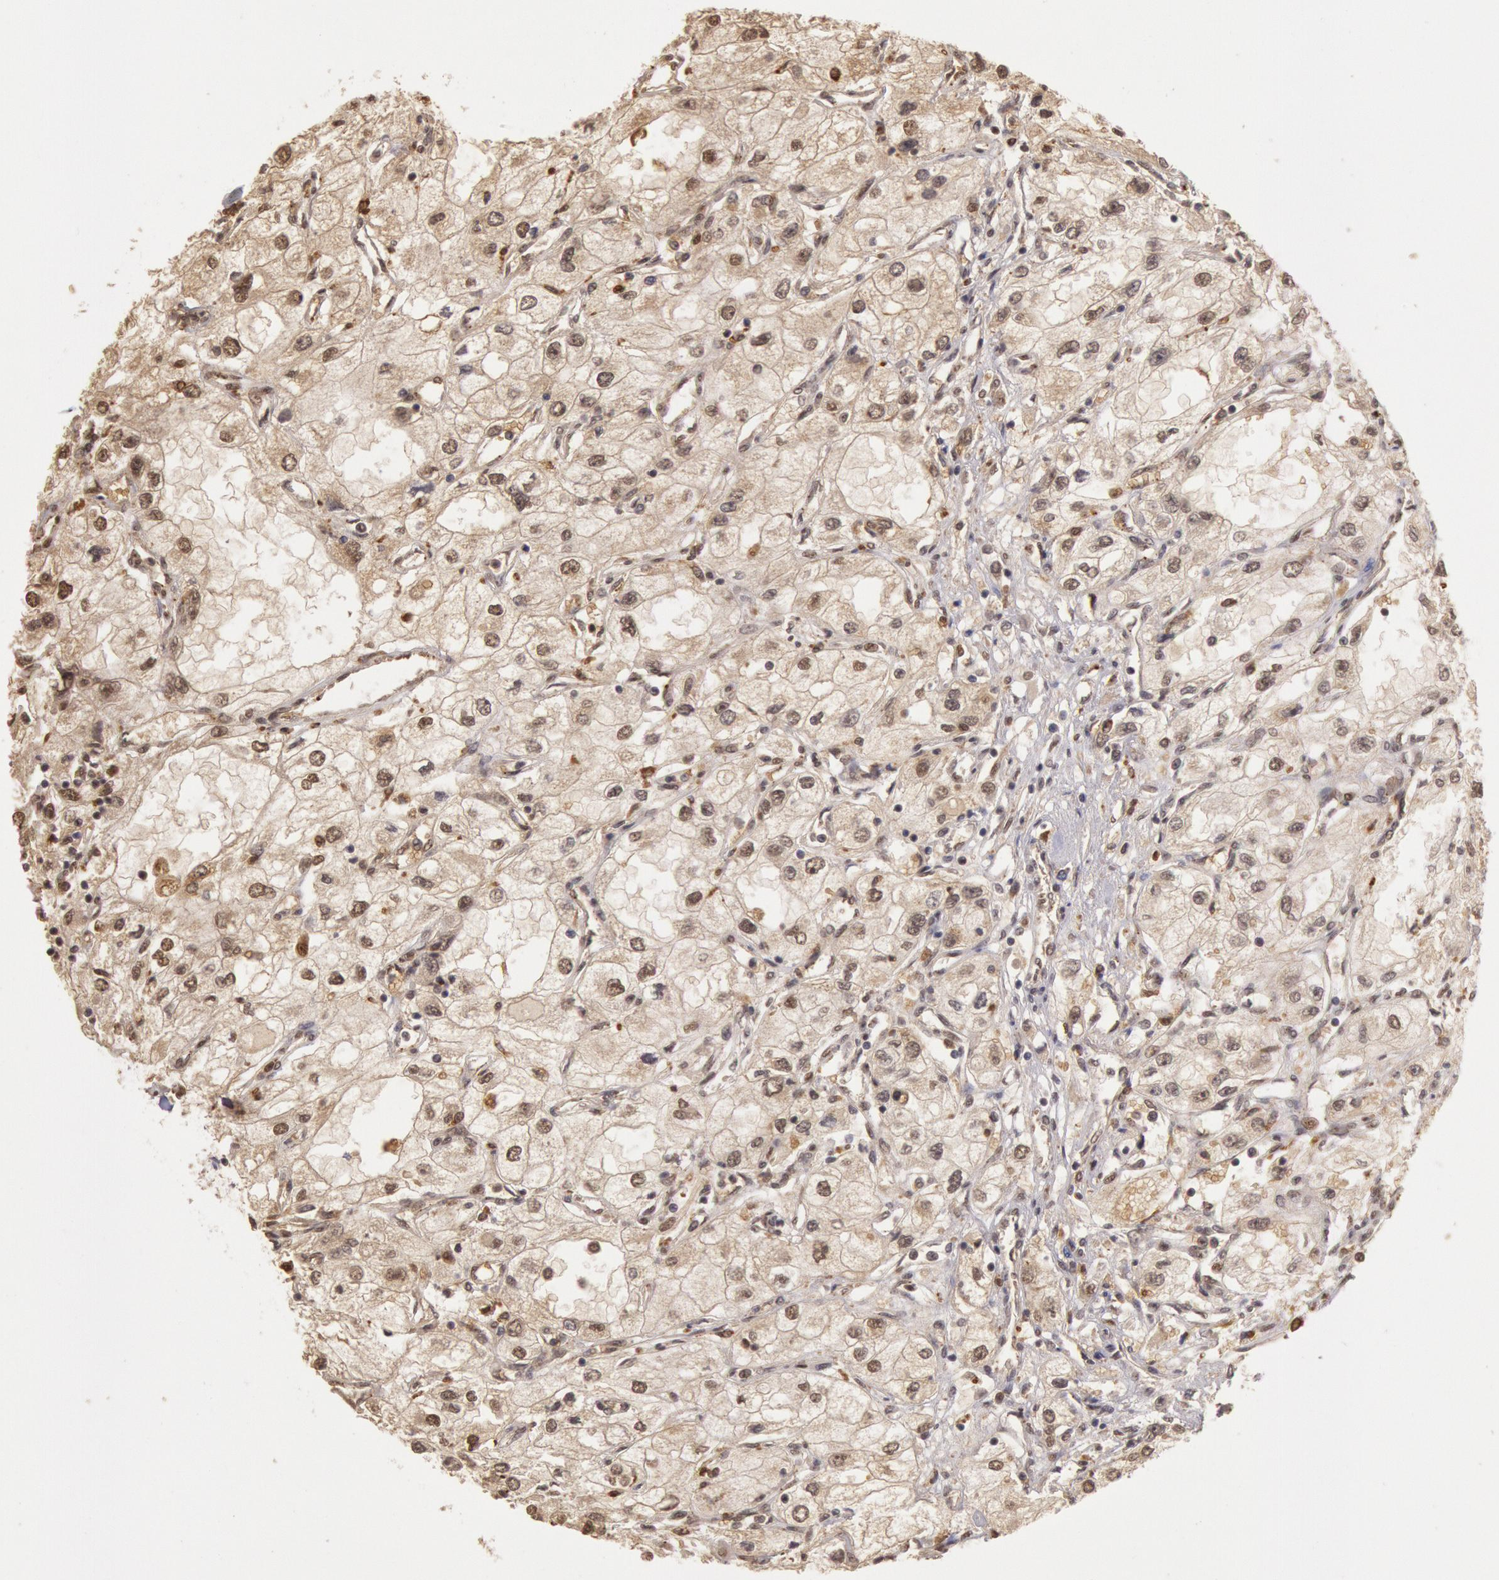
{"staining": {"intensity": "weak", "quantity": "25%-75%", "location": "nuclear"}, "tissue": "renal cancer", "cell_type": "Tumor cells", "image_type": "cancer", "snomed": [{"axis": "morphology", "description": "Adenocarcinoma, NOS"}, {"axis": "topography", "description": "Kidney"}], "caption": "The micrograph demonstrates staining of renal cancer (adenocarcinoma), revealing weak nuclear protein staining (brown color) within tumor cells.", "gene": "LIG4", "patient": {"sex": "male", "age": 57}}